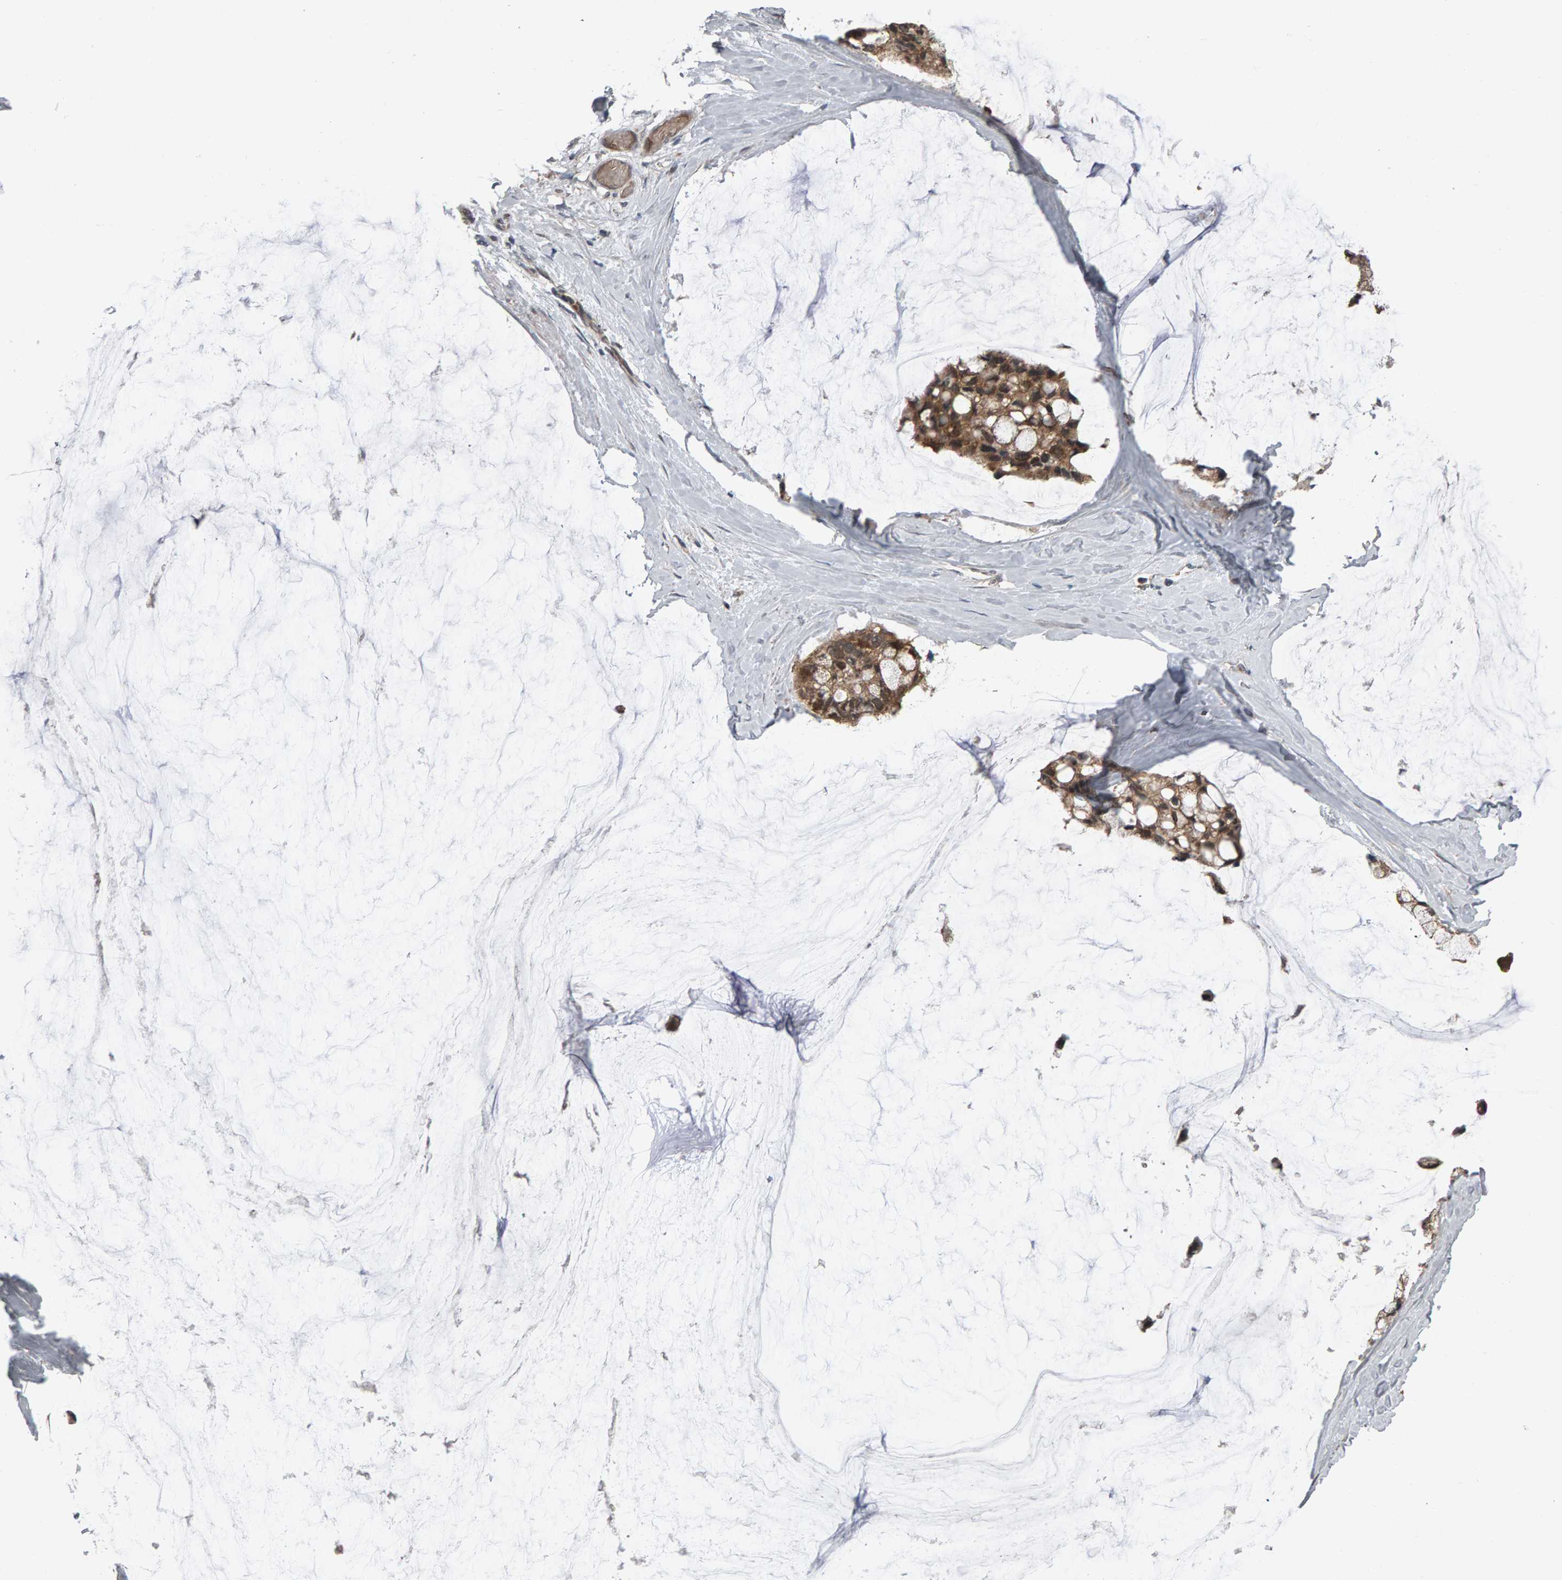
{"staining": {"intensity": "moderate", "quantity": ">75%", "location": "cytoplasmic/membranous"}, "tissue": "ovarian cancer", "cell_type": "Tumor cells", "image_type": "cancer", "snomed": [{"axis": "morphology", "description": "Cystadenocarcinoma, mucinous, NOS"}, {"axis": "topography", "description": "Ovary"}], "caption": "IHC micrograph of neoplastic tissue: ovarian cancer stained using immunohistochemistry (IHC) reveals medium levels of moderate protein expression localized specifically in the cytoplasmic/membranous of tumor cells, appearing as a cytoplasmic/membranous brown color.", "gene": "COASY", "patient": {"sex": "female", "age": 39}}